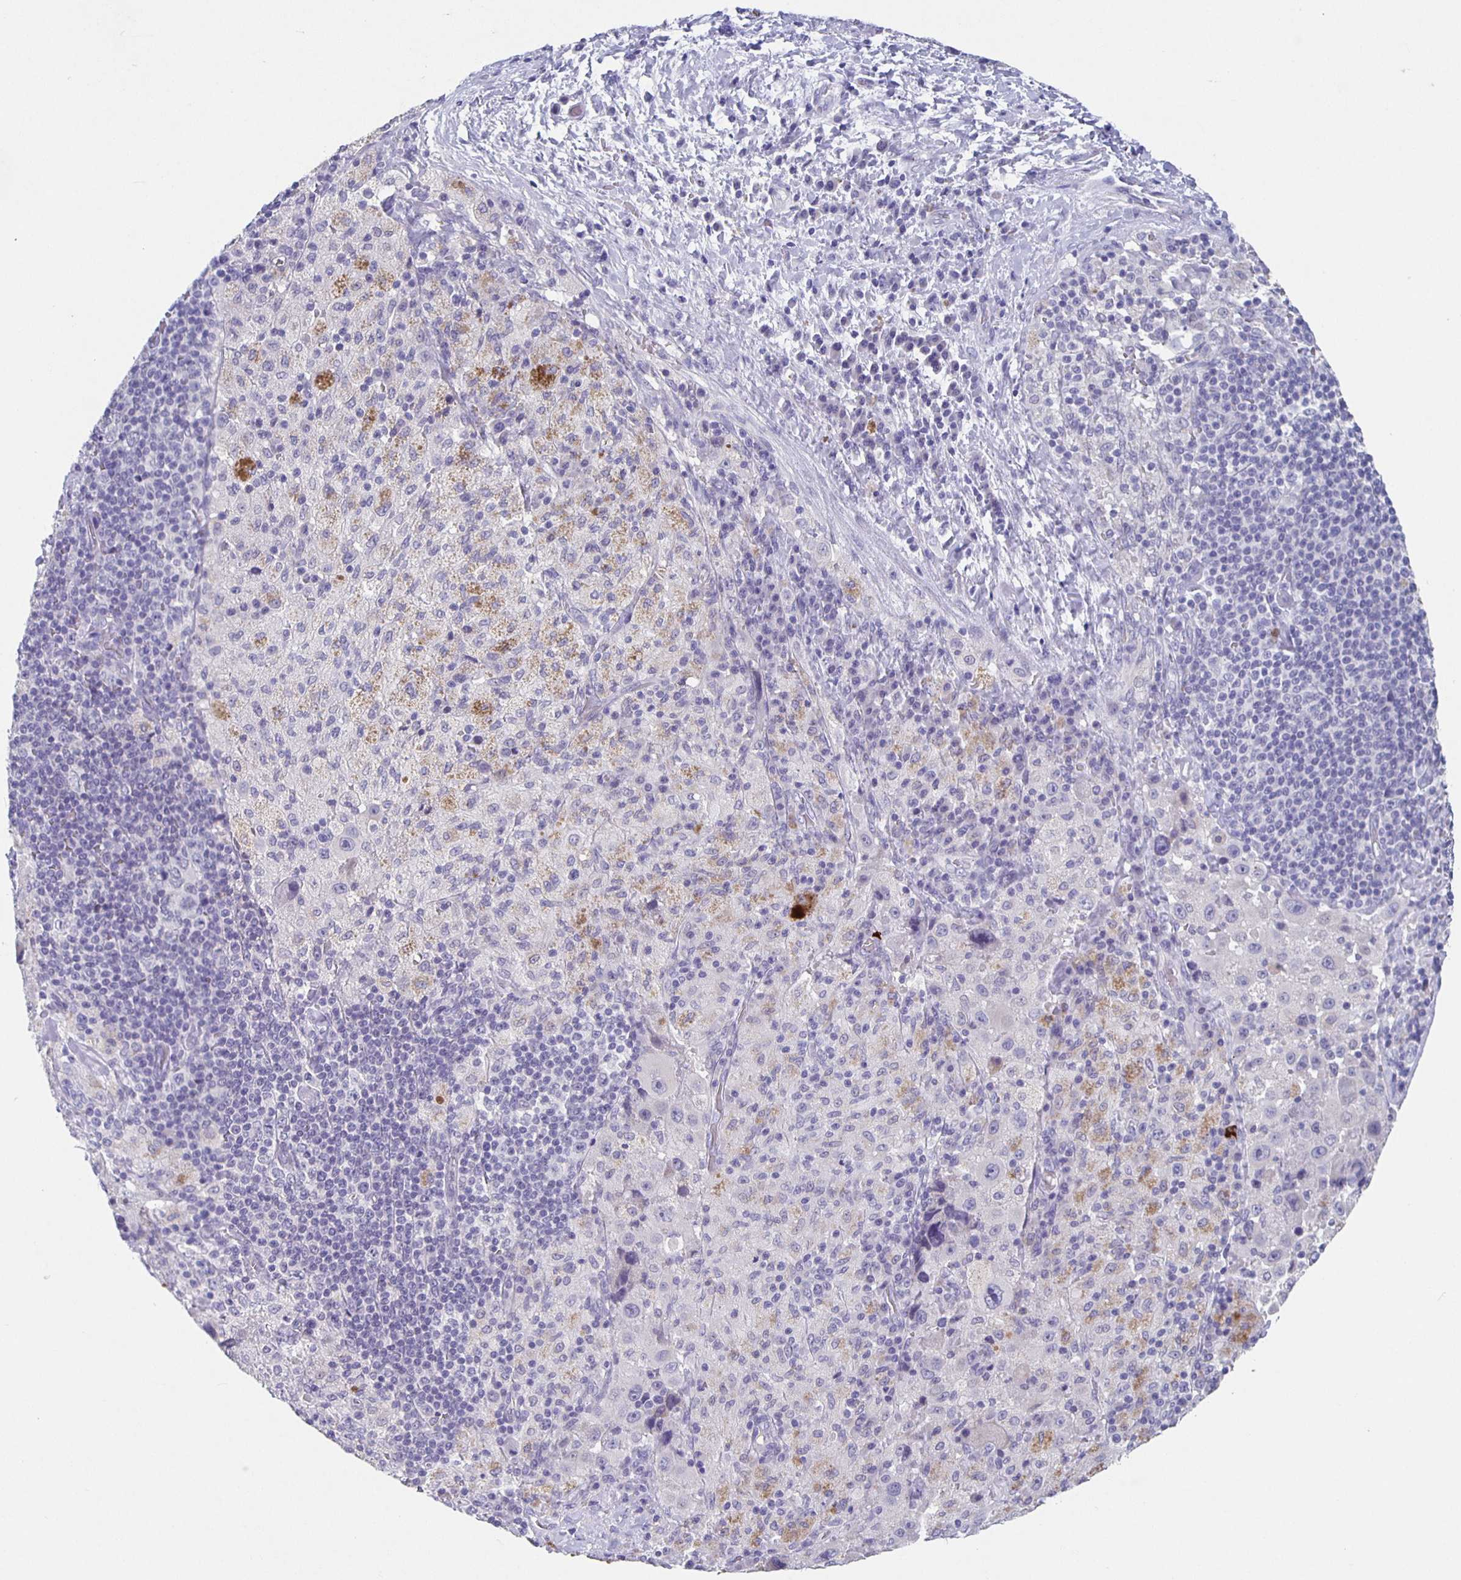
{"staining": {"intensity": "negative", "quantity": "none", "location": "none"}, "tissue": "melanoma", "cell_type": "Tumor cells", "image_type": "cancer", "snomed": [{"axis": "morphology", "description": "Malignant melanoma, Metastatic site"}, {"axis": "topography", "description": "Lymph node"}], "caption": "A photomicrograph of human malignant melanoma (metastatic site) is negative for staining in tumor cells.", "gene": "CARNS1", "patient": {"sex": "male", "age": 62}}